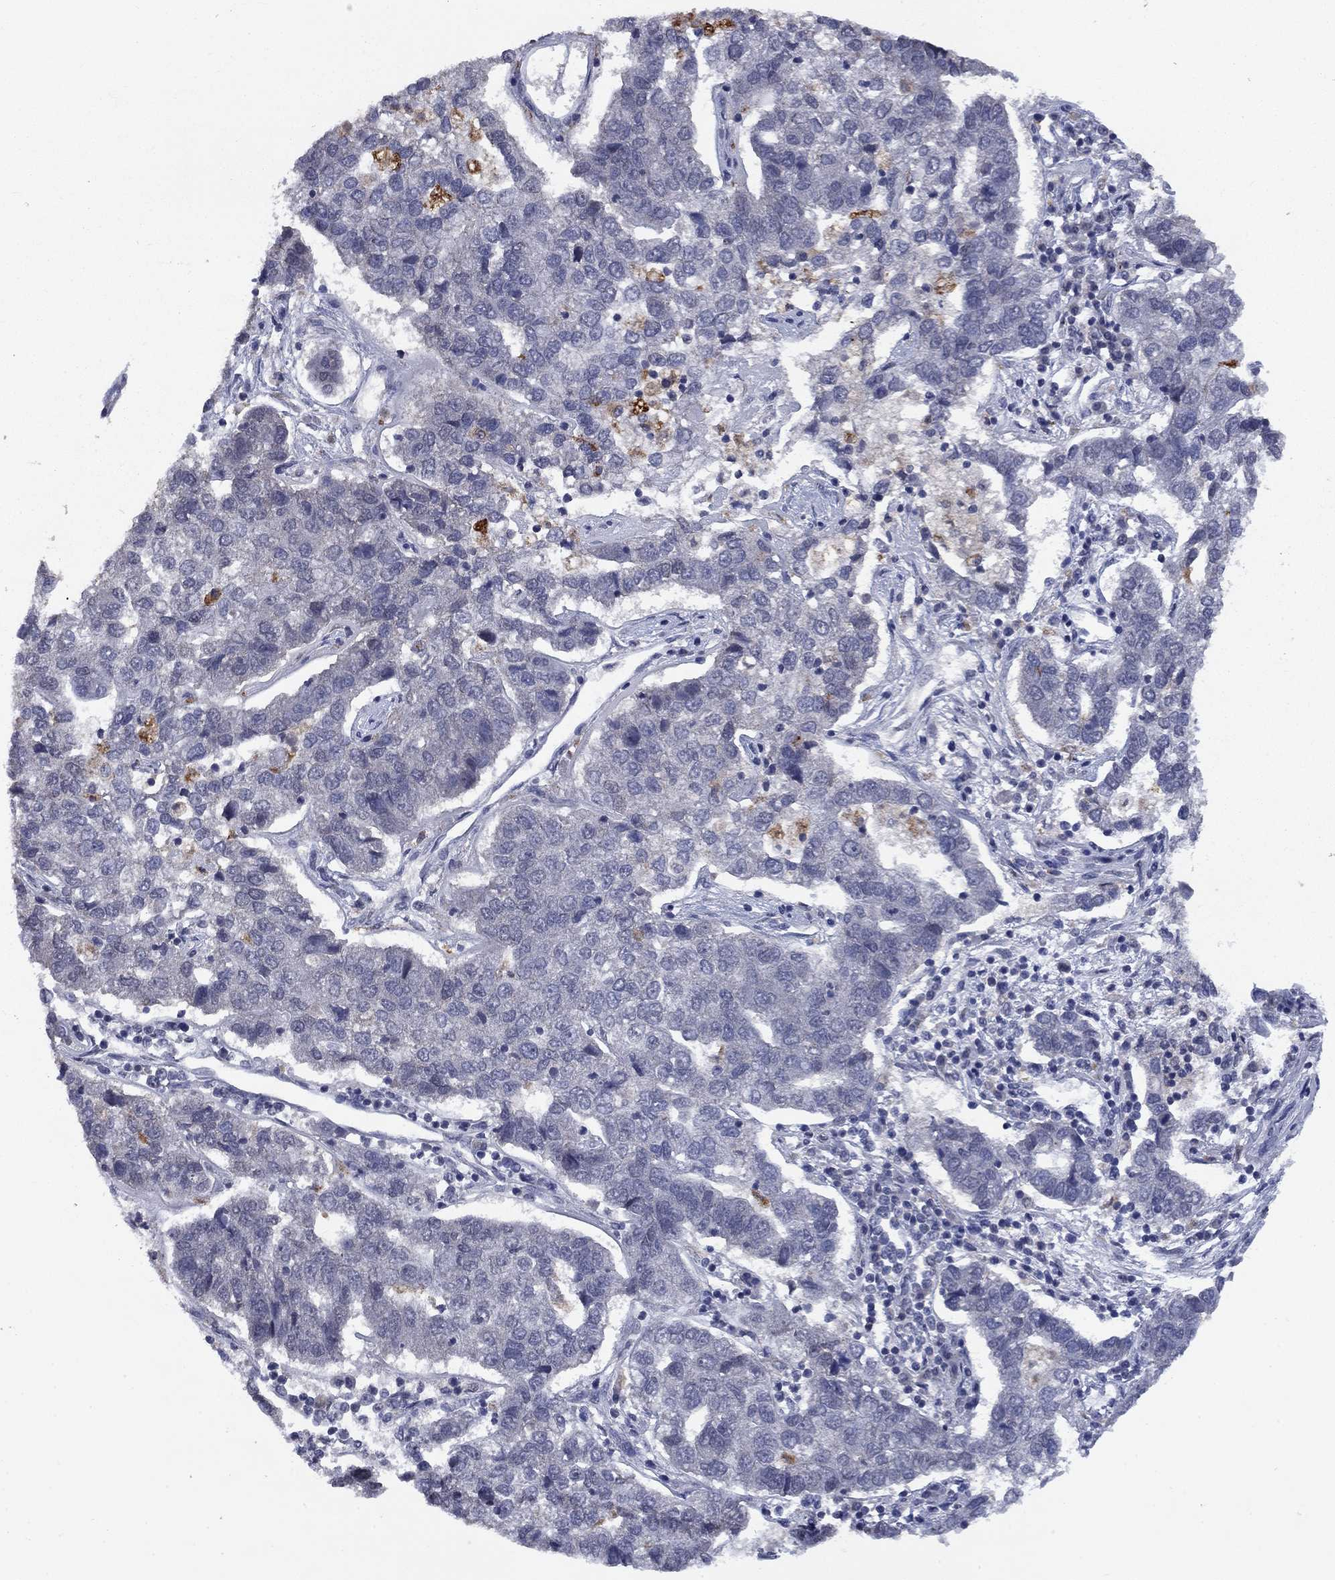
{"staining": {"intensity": "negative", "quantity": "none", "location": "none"}, "tissue": "pancreatic cancer", "cell_type": "Tumor cells", "image_type": "cancer", "snomed": [{"axis": "morphology", "description": "Adenocarcinoma, NOS"}, {"axis": "topography", "description": "Pancreas"}], "caption": "DAB immunohistochemical staining of human pancreatic cancer reveals no significant positivity in tumor cells.", "gene": "SPATA33", "patient": {"sex": "female", "age": 61}}